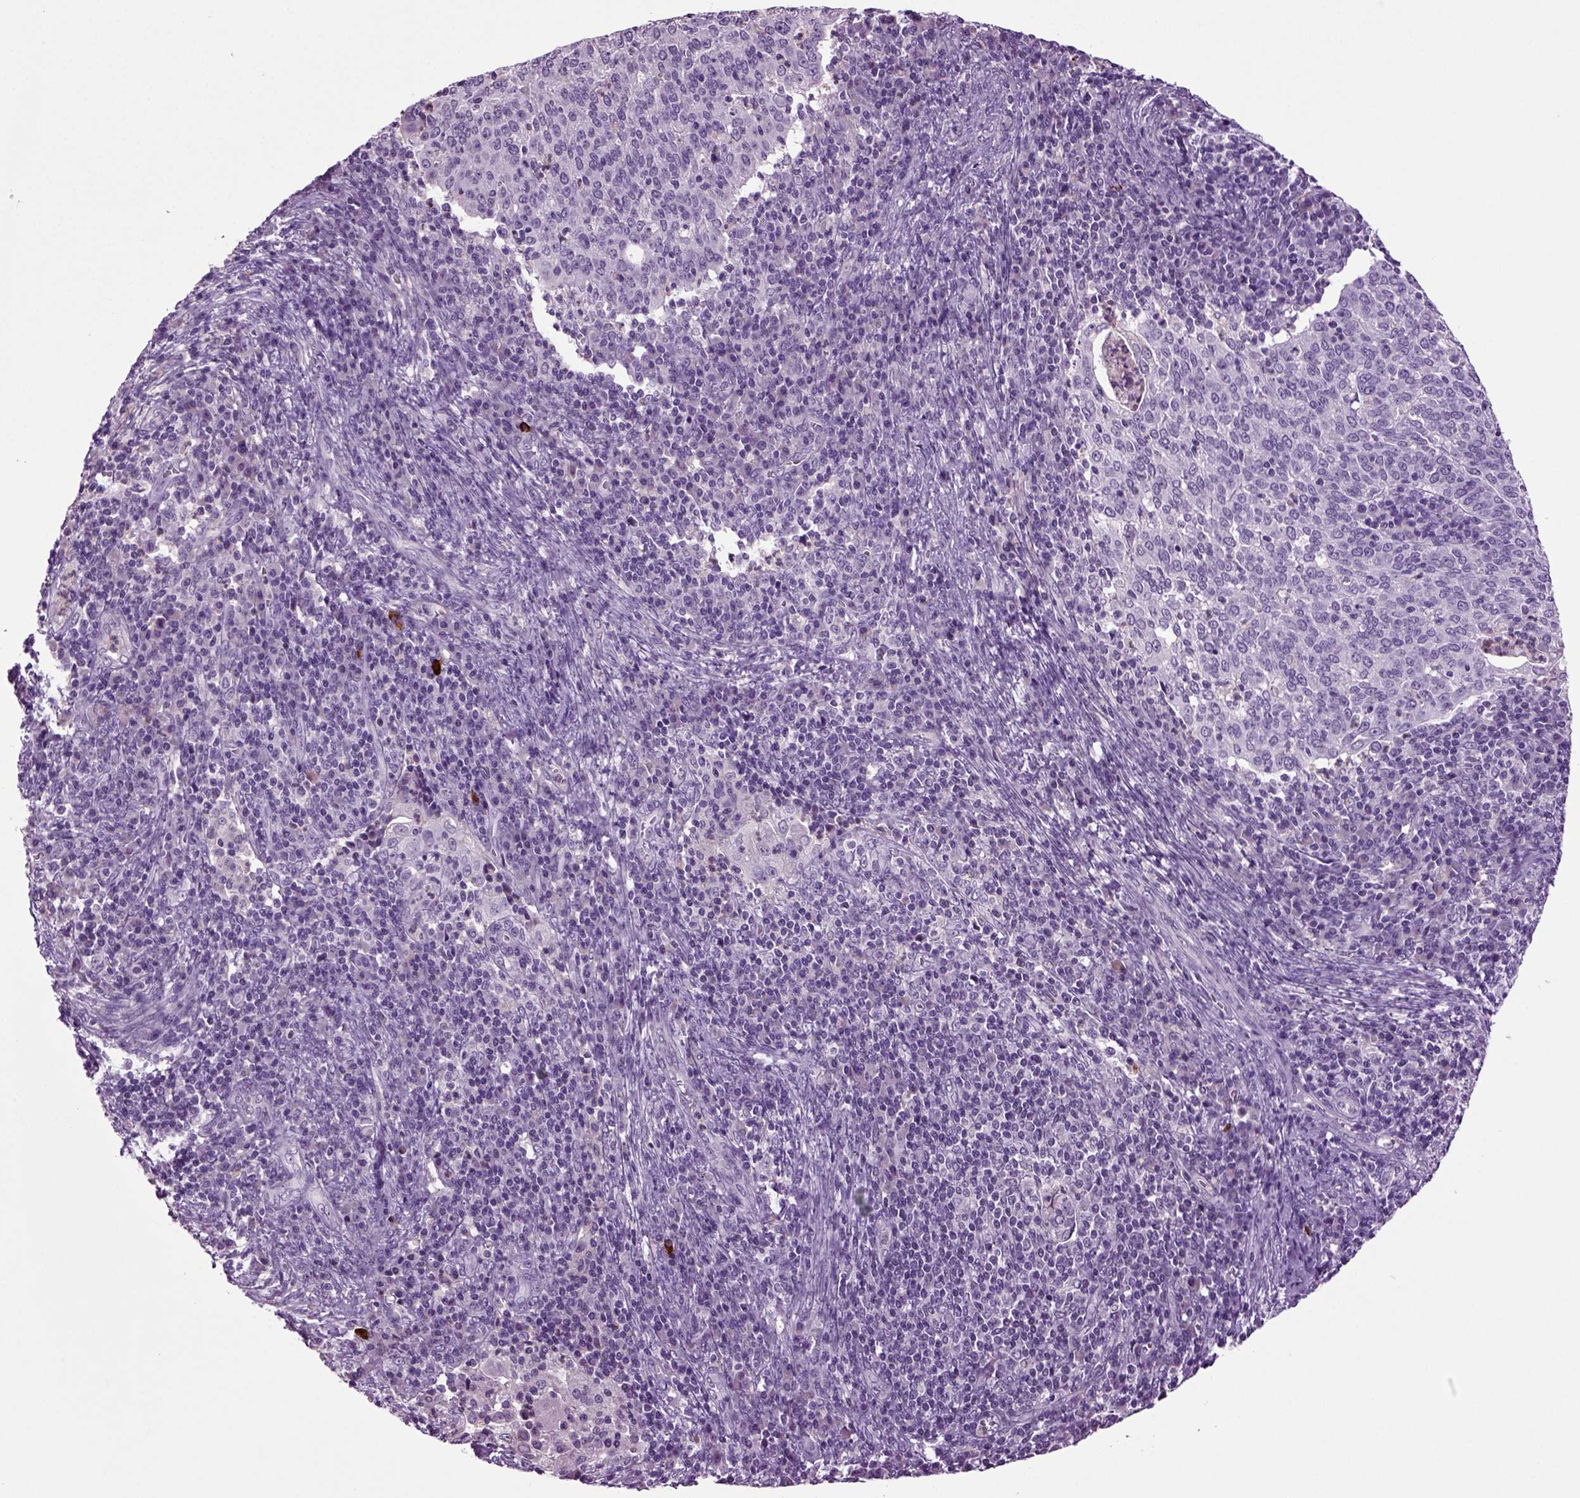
{"staining": {"intensity": "negative", "quantity": "none", "location": "none"}, "tissue": "cervical cancer", "cell_type": "Tumor cells", "image_type": "cancer", "snomed": [{"axis": "morphology", "description": "Squamous cell carcinoma, NOS"}, {"axis": "topography", "description": "Cervix"}], "caption": "IHC of squamous cell carcinoma (cervical) displays no staining in tumor cells. (DAB IHC with hematoxylin counter stain).", "gene": "FGF11", "patient": {"sex": "female", "age": 39}}